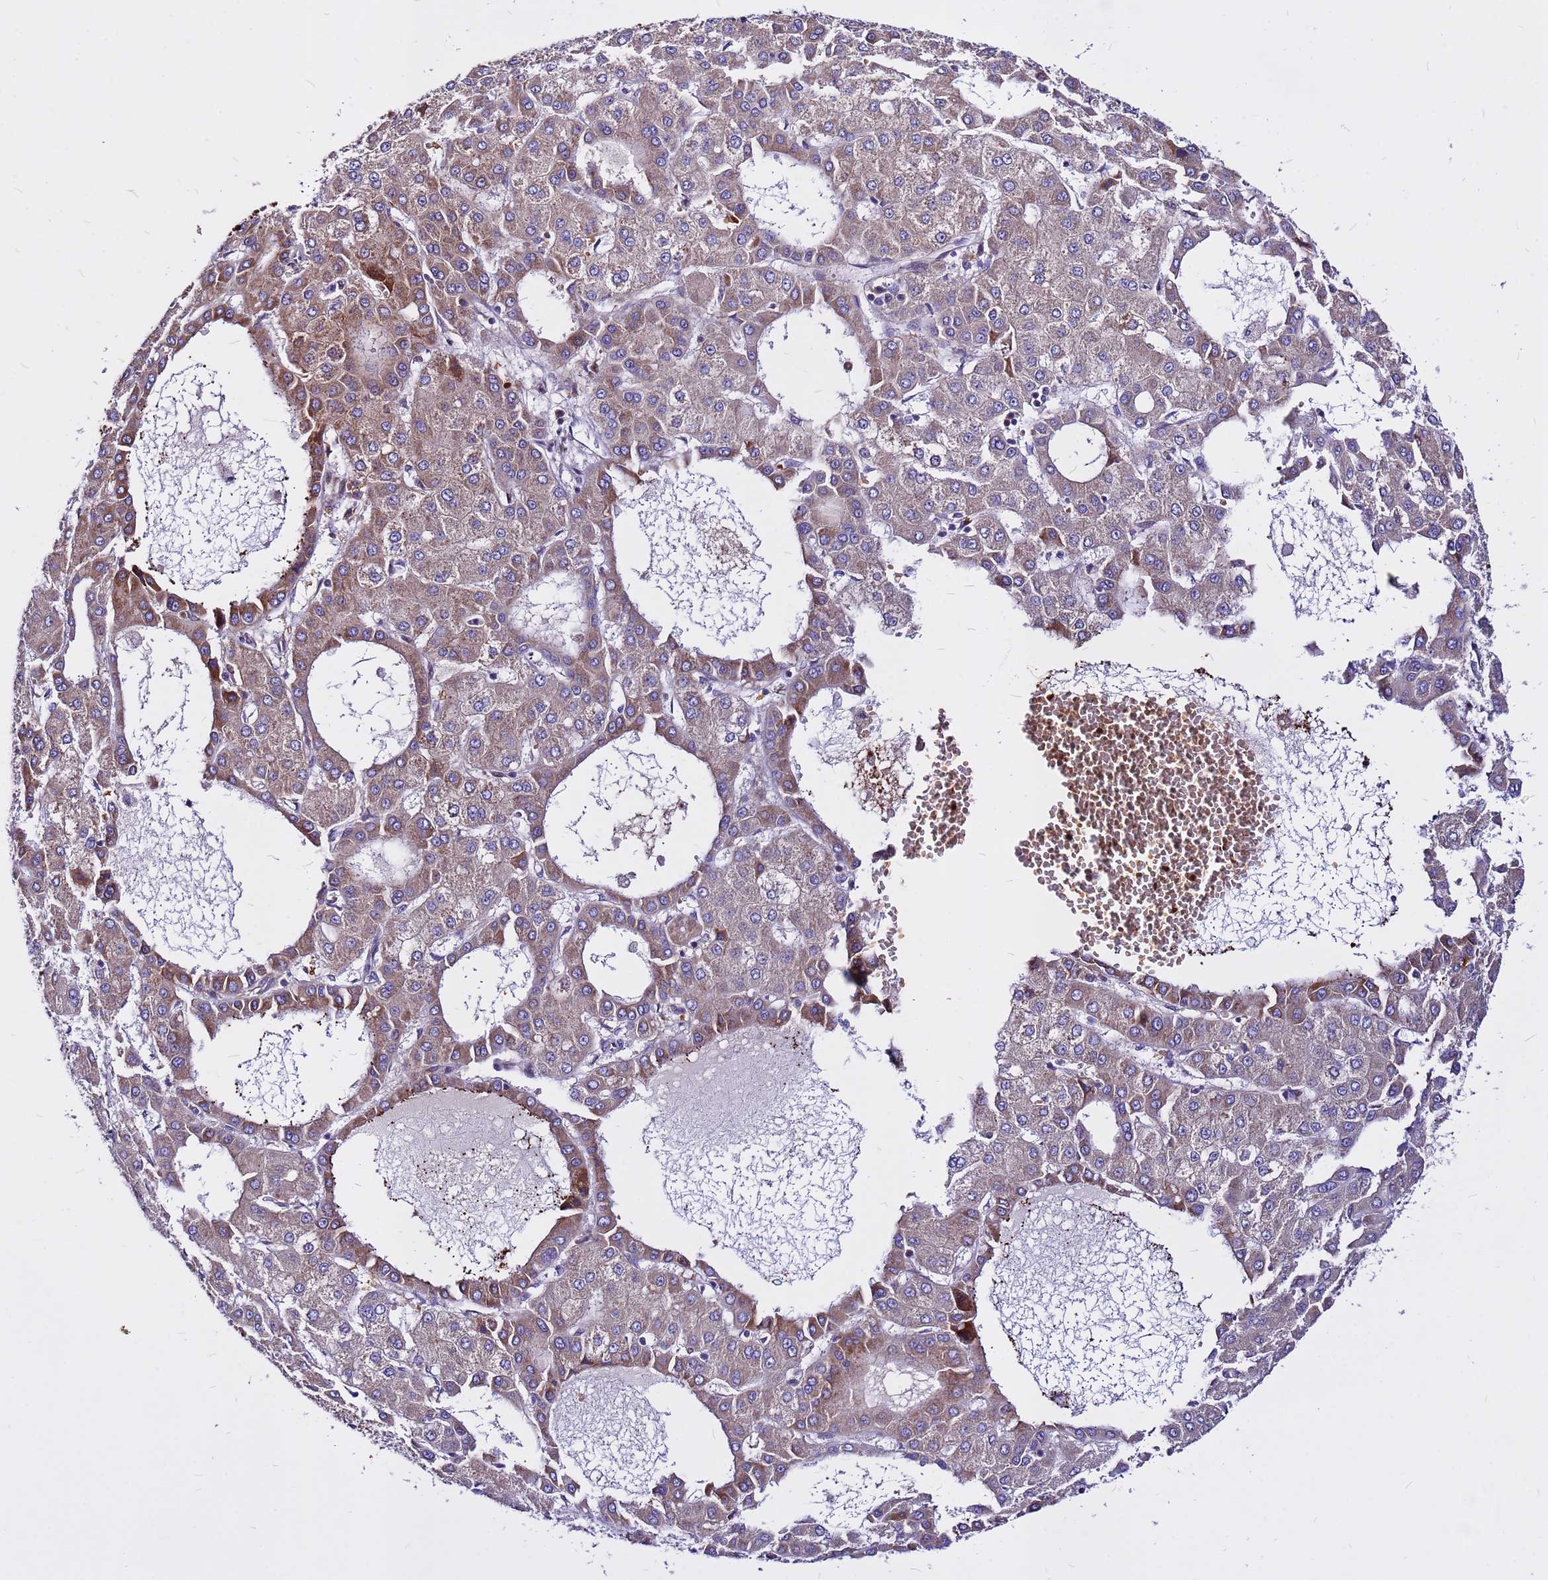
{"staining": {"intensity": "moderate", "quantity": "<25%", "location": "cytoplasmic/membranous"}, "tissue": "liver cancer", "cell_type": "Tumor cells", "image_type": "cancer", "snomed": [{"axis": "morphology", "description": "Carcinoma, Hepatocellular, NOS"}, {"axis": "topography", "description": "Liver"}], "caption": "Protein positivity by immunohistochemistry (IHC) exhibits moderate cytoplasmic/membranous staining in about <25% of tumor cells in liver hepatocellular carcinoma.", "gene": "ZNF669", "patient": {"sex": "male", "age": 47}}